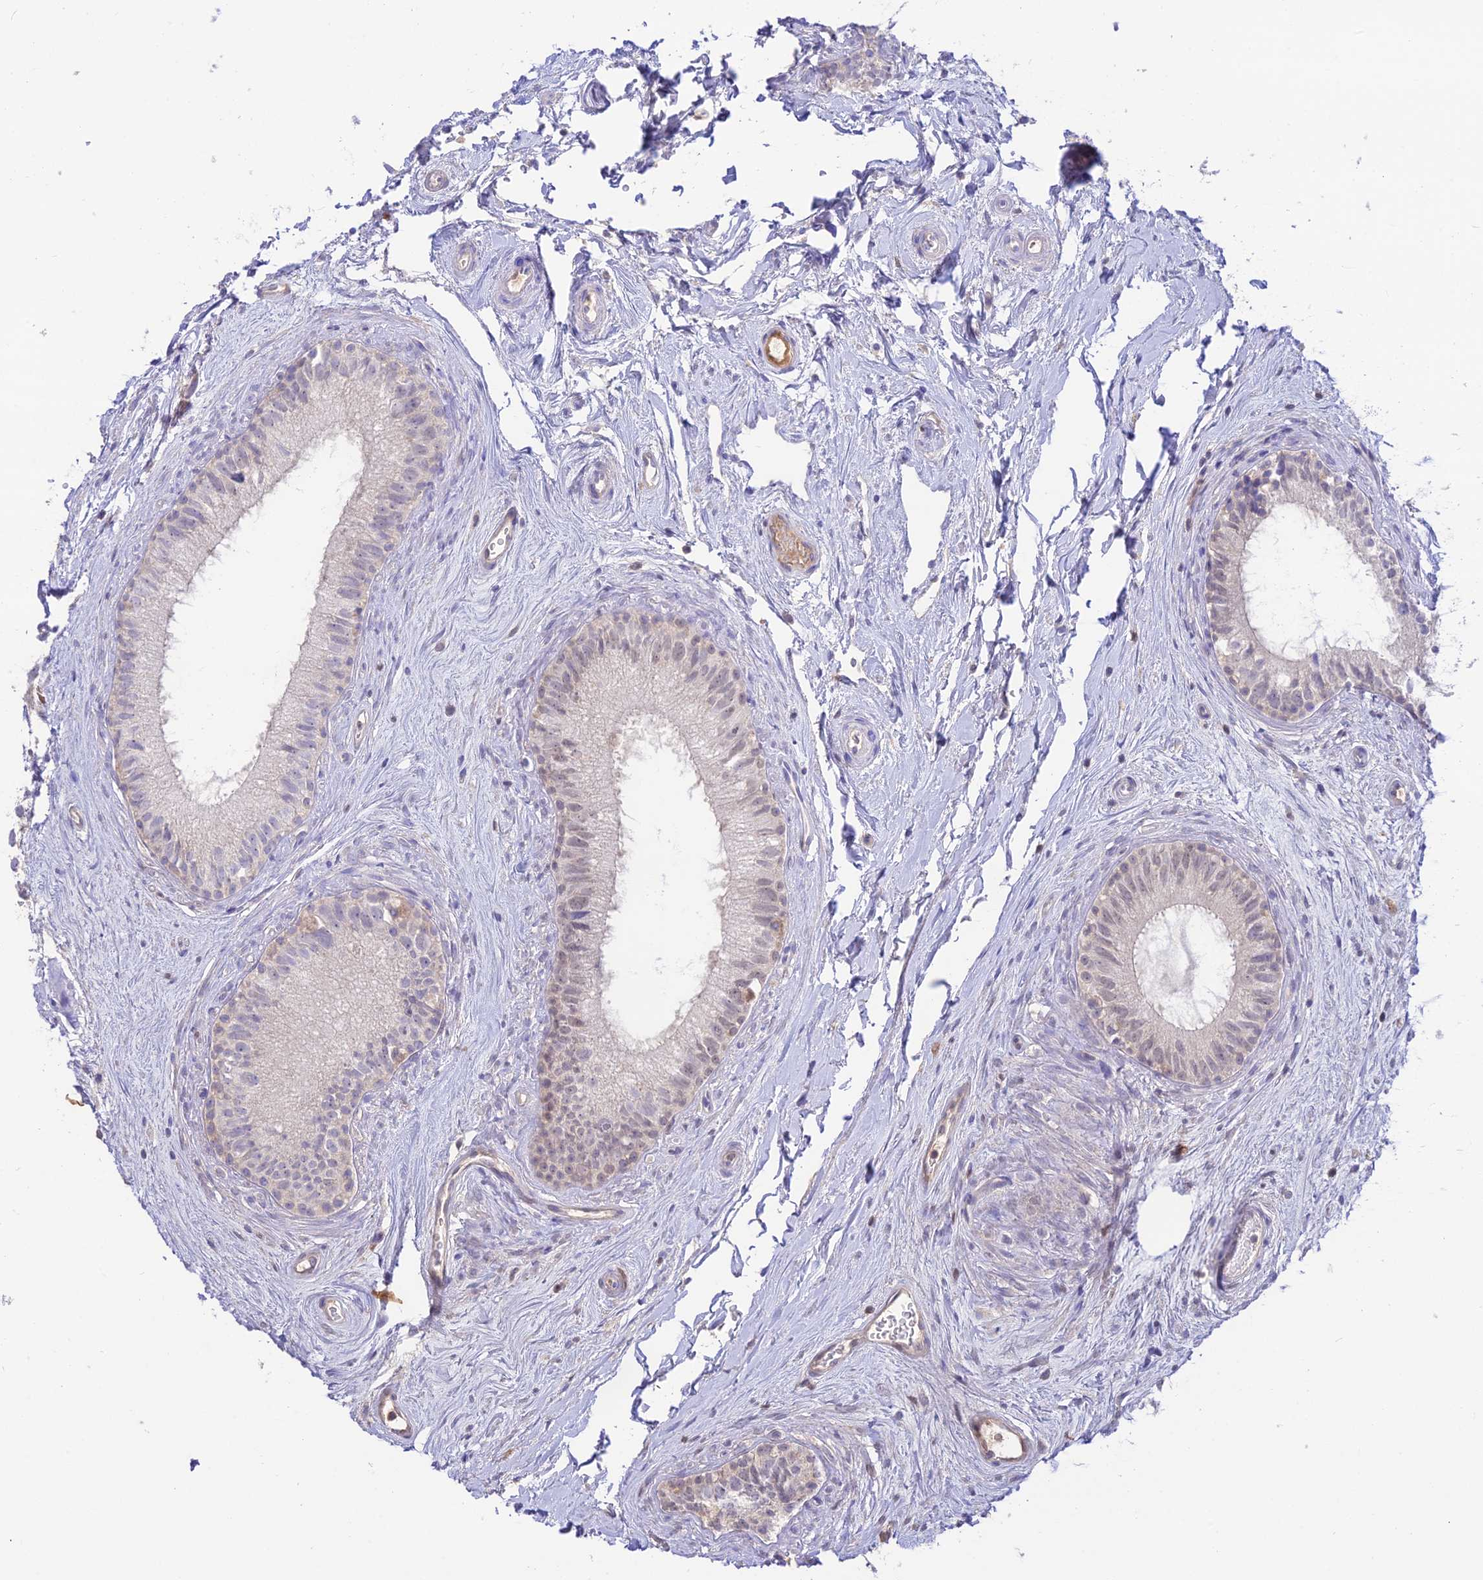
{"staining": {"intensity": "weak", "quantity": "25%-75%", "location": "cytoplasmic/membranous"}, "tissue": "epididymis", "cell_type": "Glandular cells", "image_type": "normal", "snomed": [{"axis": "morphology", "description": "Normal tissue, NOS"}, {"axis": "topography", "description": "Epididymis"}], "caption": "Epididymis stained with immunohistochemistry (IHC) reveals weak cytoplasmic/membranous positivity in approximately 25%-75% of glandular cells.", "gene": "NLRP9", "patient": {"sex": "male", "age": 71}}